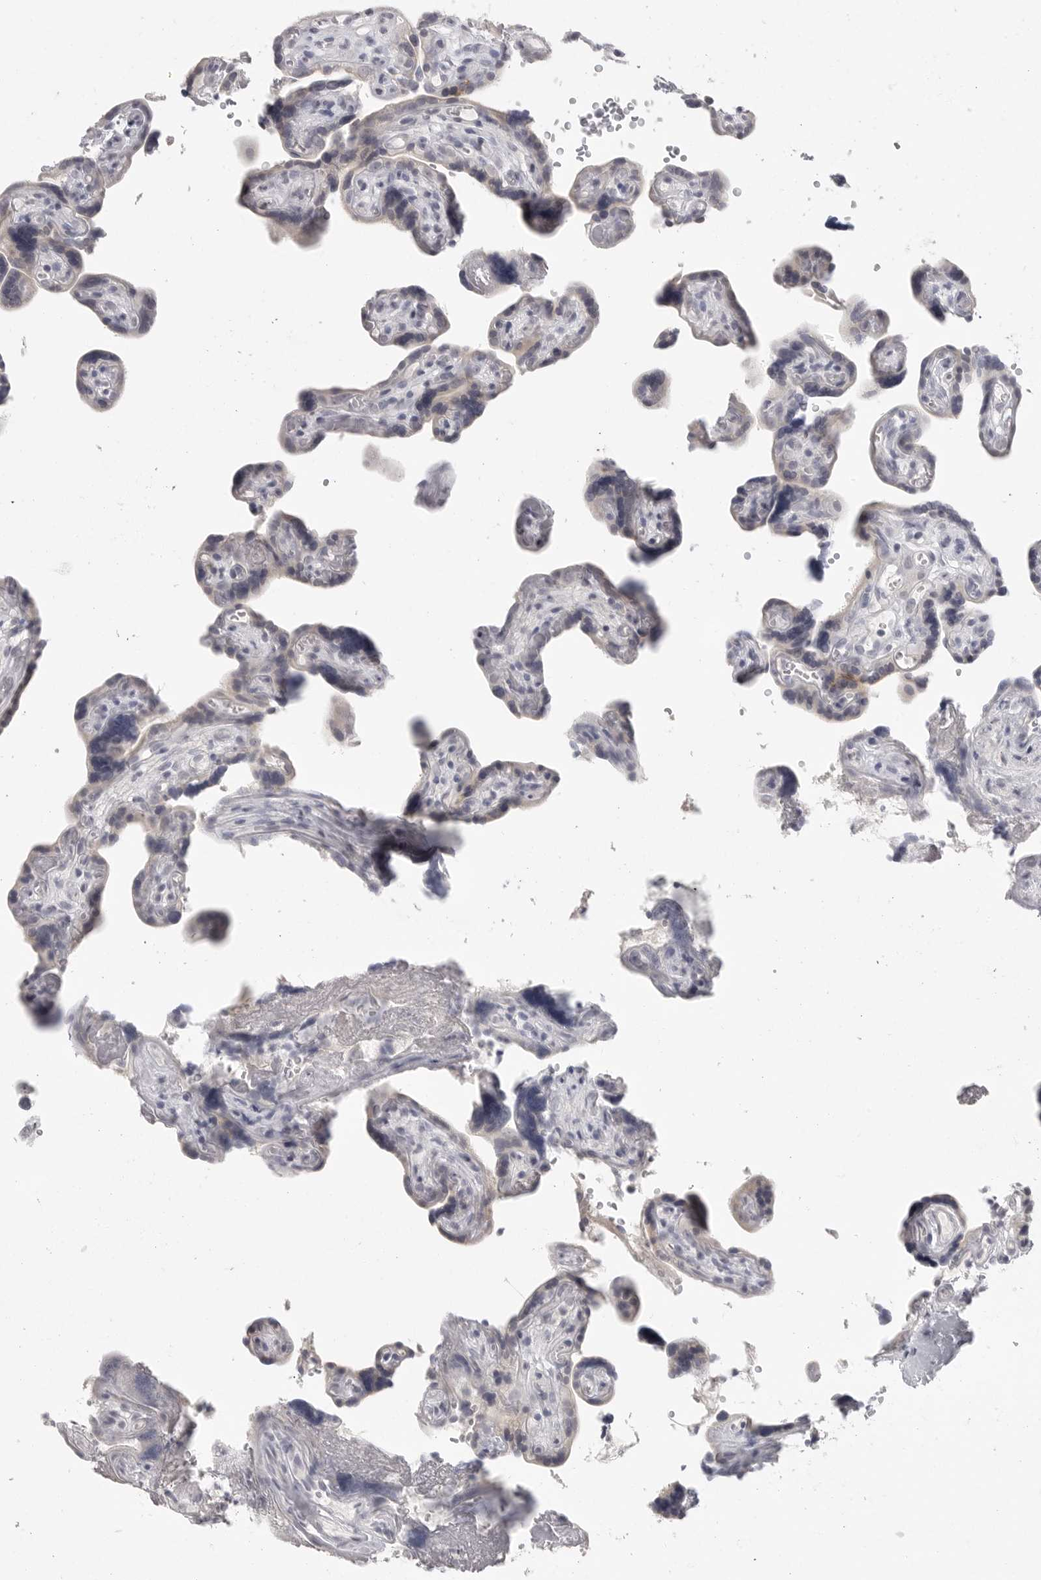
{"staining": {"intensity": "negative", "quantity": "none", "location": "none"}, "tissue": "placenta", "cell_type": "Decidual cells", "image_type": "normal", "snomed": [{"axis": "morphology", "description": "Normal tissue, NOS"}, {"axis": "topography", "description": "Placenta"}], "caption": "The image demonstrates no staining of decidual cells in unremarkable placenta. Brightfield microscopy of immunohistochemistry stained with DAB (brown) and hematoxylin (blue), captured at high magnification.", "gene": "HMGCS2", "patient": {"sex": "female", "age": 30}}